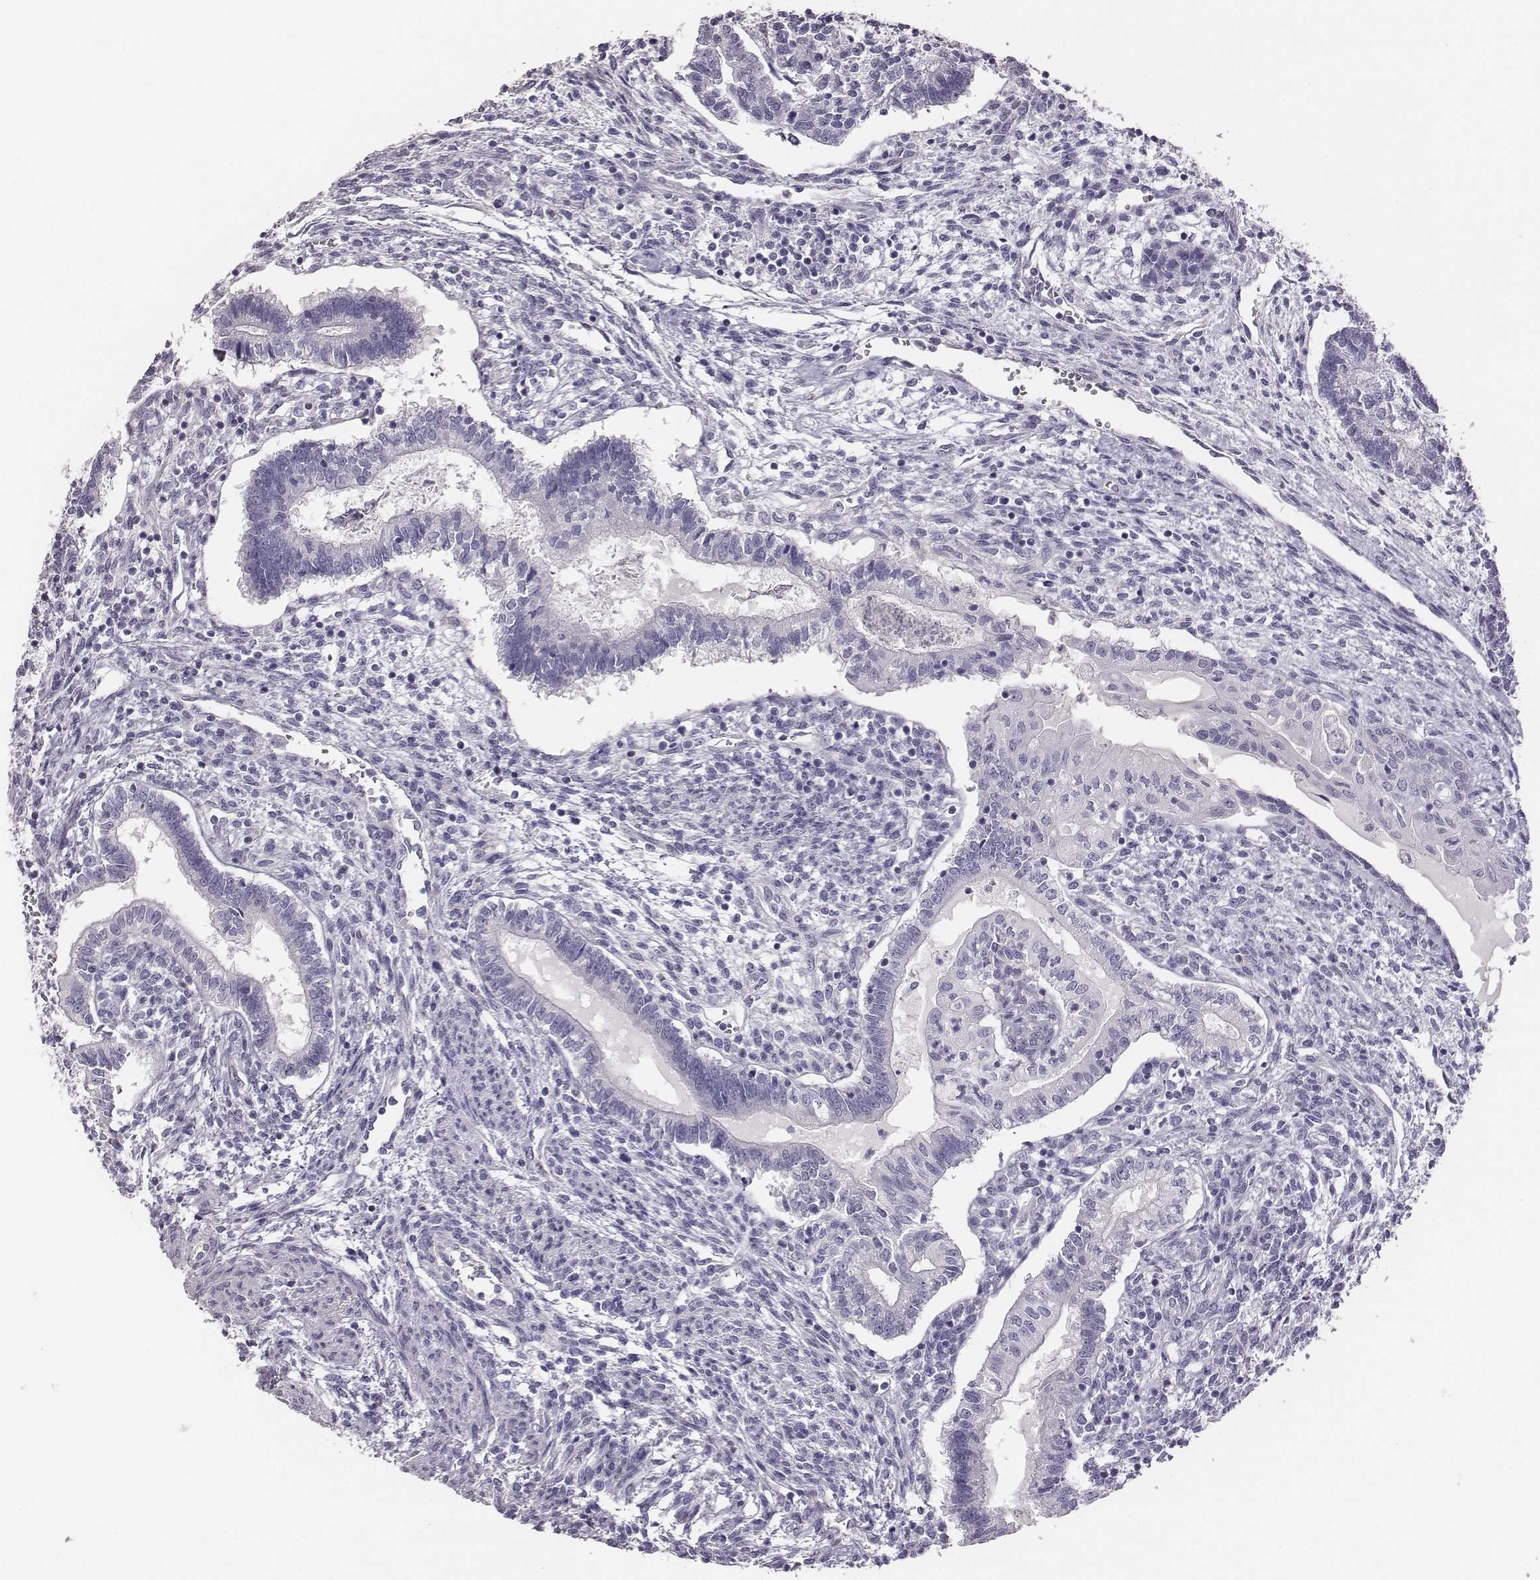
{"staining": {"intensity": "negative", "quantity": "none", "location": "none"}, "tissue": "testis cancer", "cell_type": "Tumor cells", "image_type": "cancer", "snomed": [{"axis": "morphology", "description": "Carcinoma, Embryonal, NOS"}, {"axis": "topography", "description": "Testis"}], "caption": "Protein analysis of testis embryonal carcinoma demonstrates no significant staining in tumor cells.", "gene": "GUCA1A", "patient": {"sex": "male", "age": 37}}